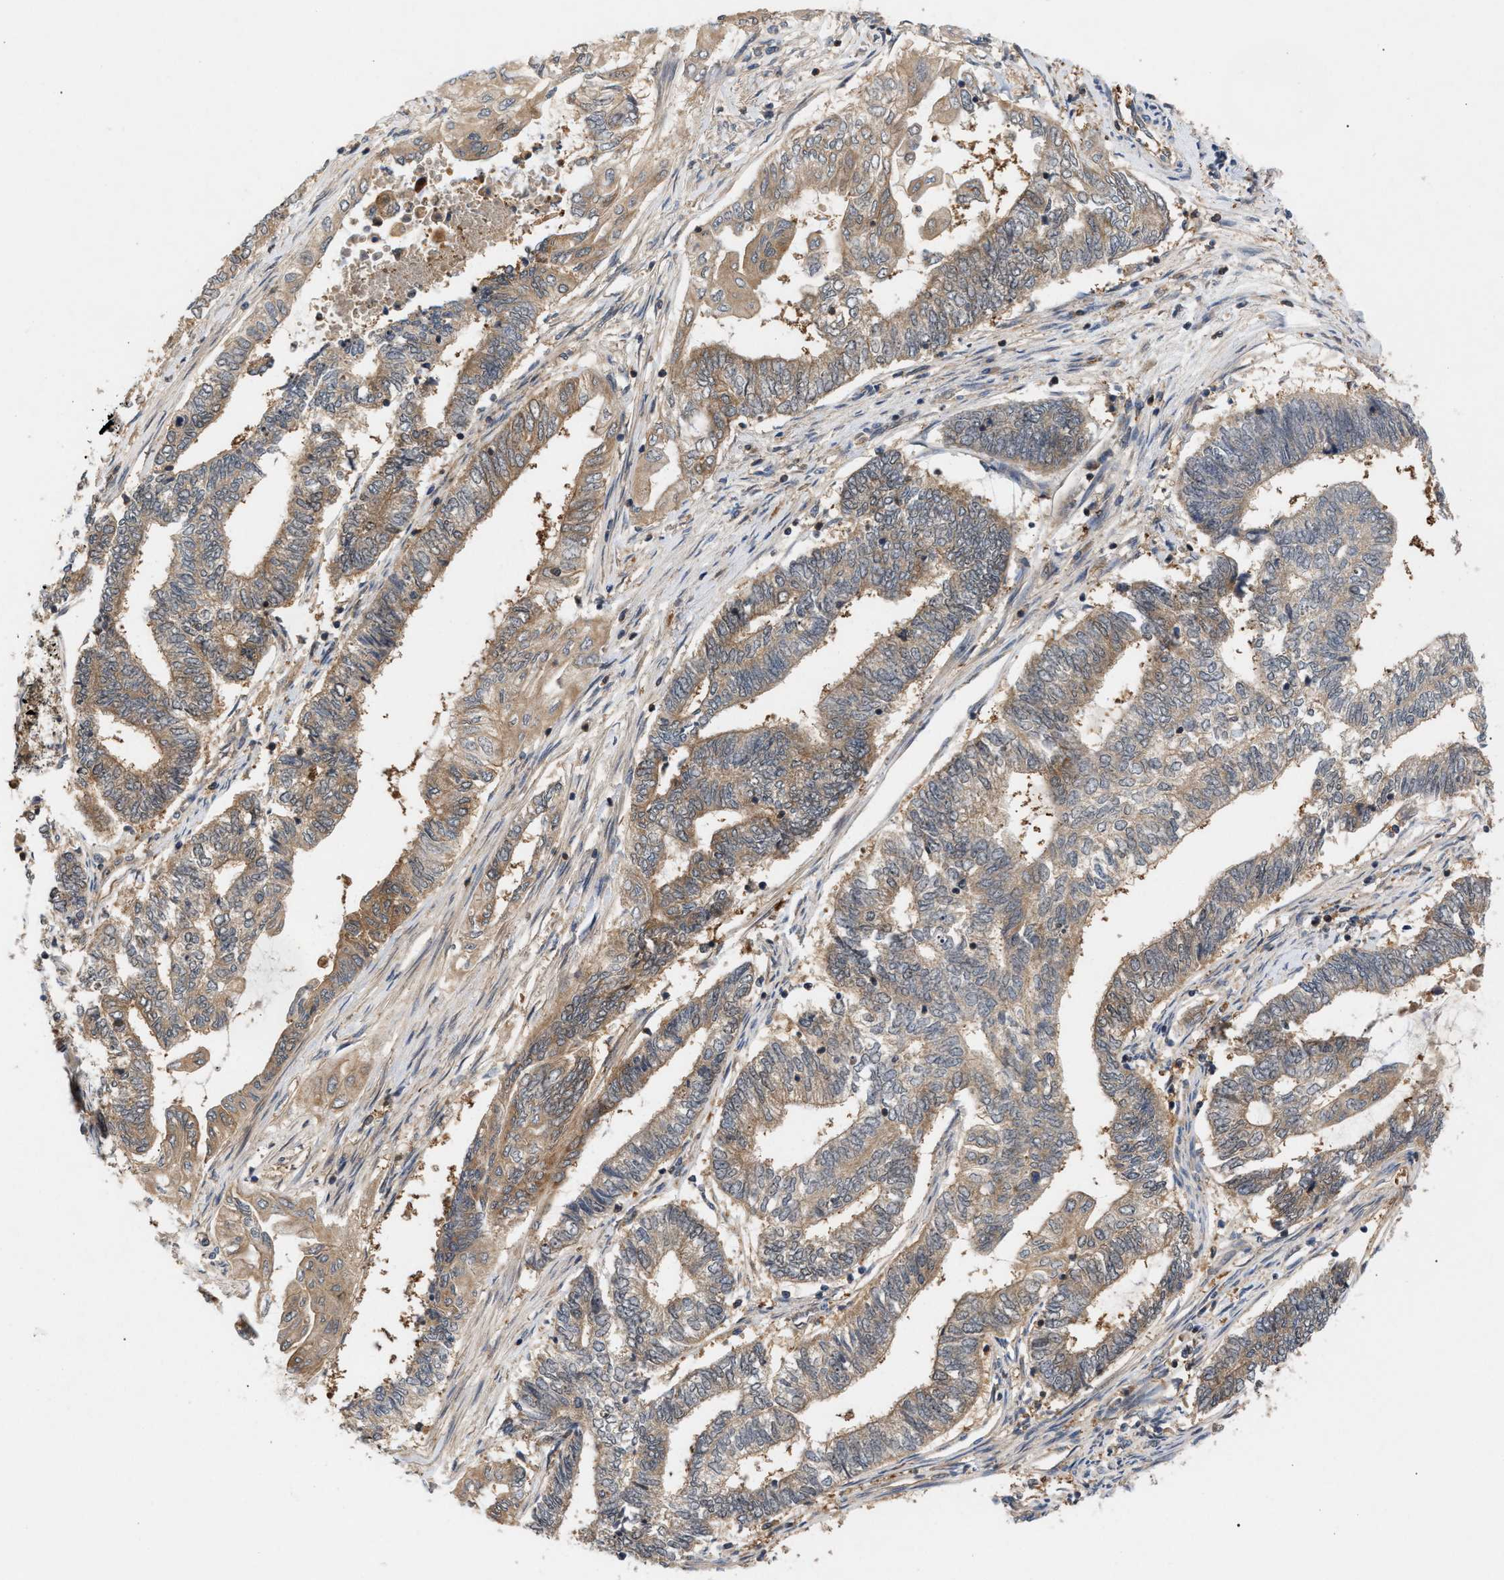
{"staining": {"intensity": "moderate", "quantity": ">75%", "location": "cytoplasmic/membranous"}, "tissue": "endometrial cancer", "cell_type": "Tumor cells", "image_type": "cancer", "snomed": [{"axis": "morphology", "description": "Adenocarcinoma, NOS"}, {"axis": "topography", "description": "Uterus"}, {"axis": "topography", "description": "Endometrium"}], "caption": "IHC histopathology image of neoplastic tissue: endometrial cancer (adenocarcinoma) stained using immunohistochemistry (IHC) reveals medium levels of moderate protein expression localized specifically in the cytoplasmic/membranous of tumor cells, appearing as a cytoplasmic/membranous brown color.", "gene": "GLOD4", "patient": {"sex": "female", "age": 70}}